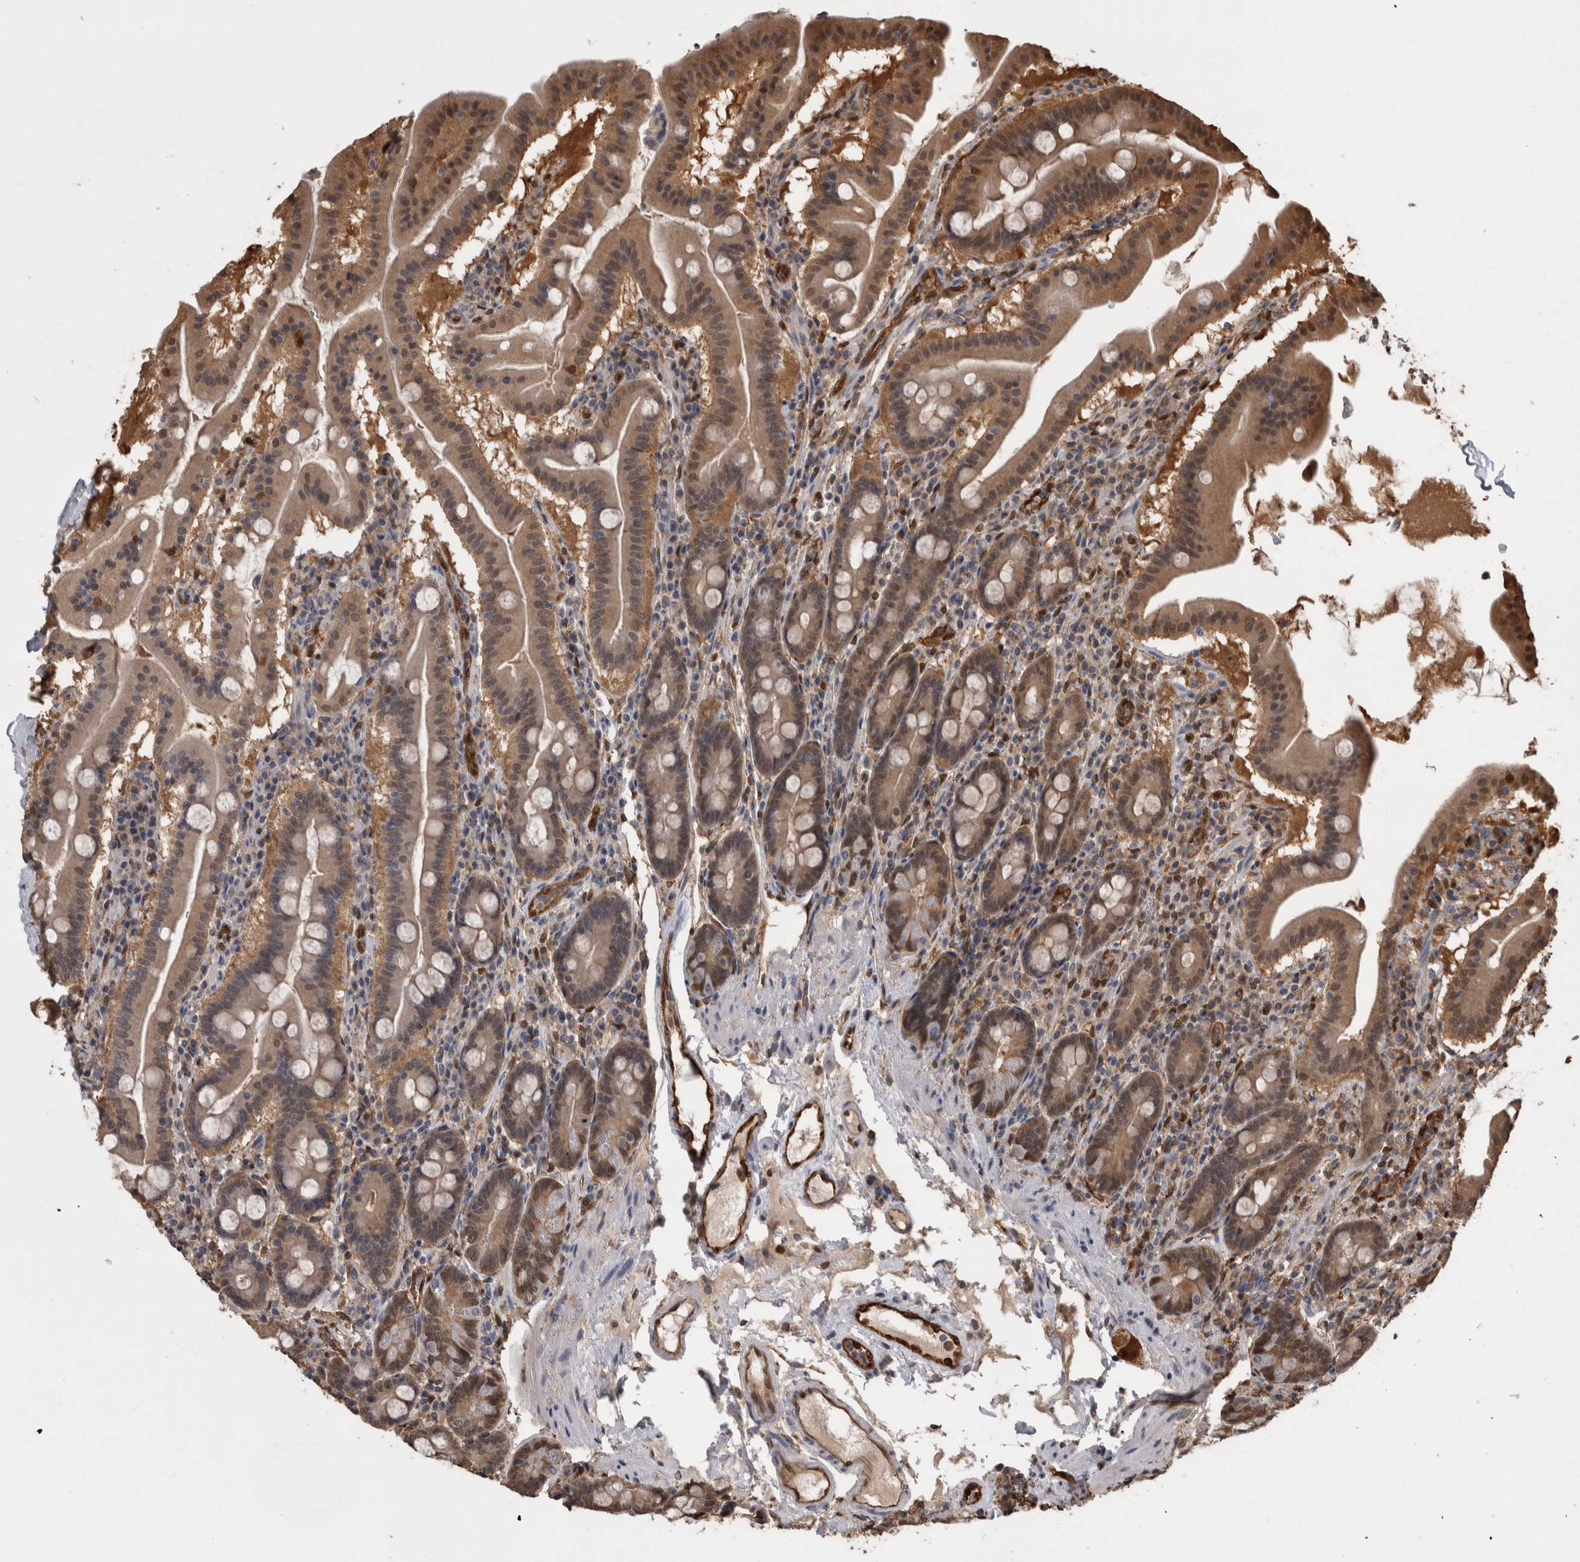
{"staining": {"intensity": "weak", "quantity": "25%-75%", "location": "cytoplasmic/membranous"}, "tissue": "duodenum", "cell_type": "Glandular cells", "image_type": "normal", "snomed": [{"axis": "morphology", "description": "Normal tissue, NOS"}, {"axis": "morphology", "description": "Adenocarcinoma, NOS"}, {"axis": "topography", "description": "Pancreas"}, {"axis": "topography", "description": "Duodenum"}], "caption": "Protein expression analysis of benign human duodenum reveals weak cytoplasmic/membranous positivity in about 25%-75% of glandular cells.", "gene": "LXN", "patient": {"sex": "male", "age": 50}}